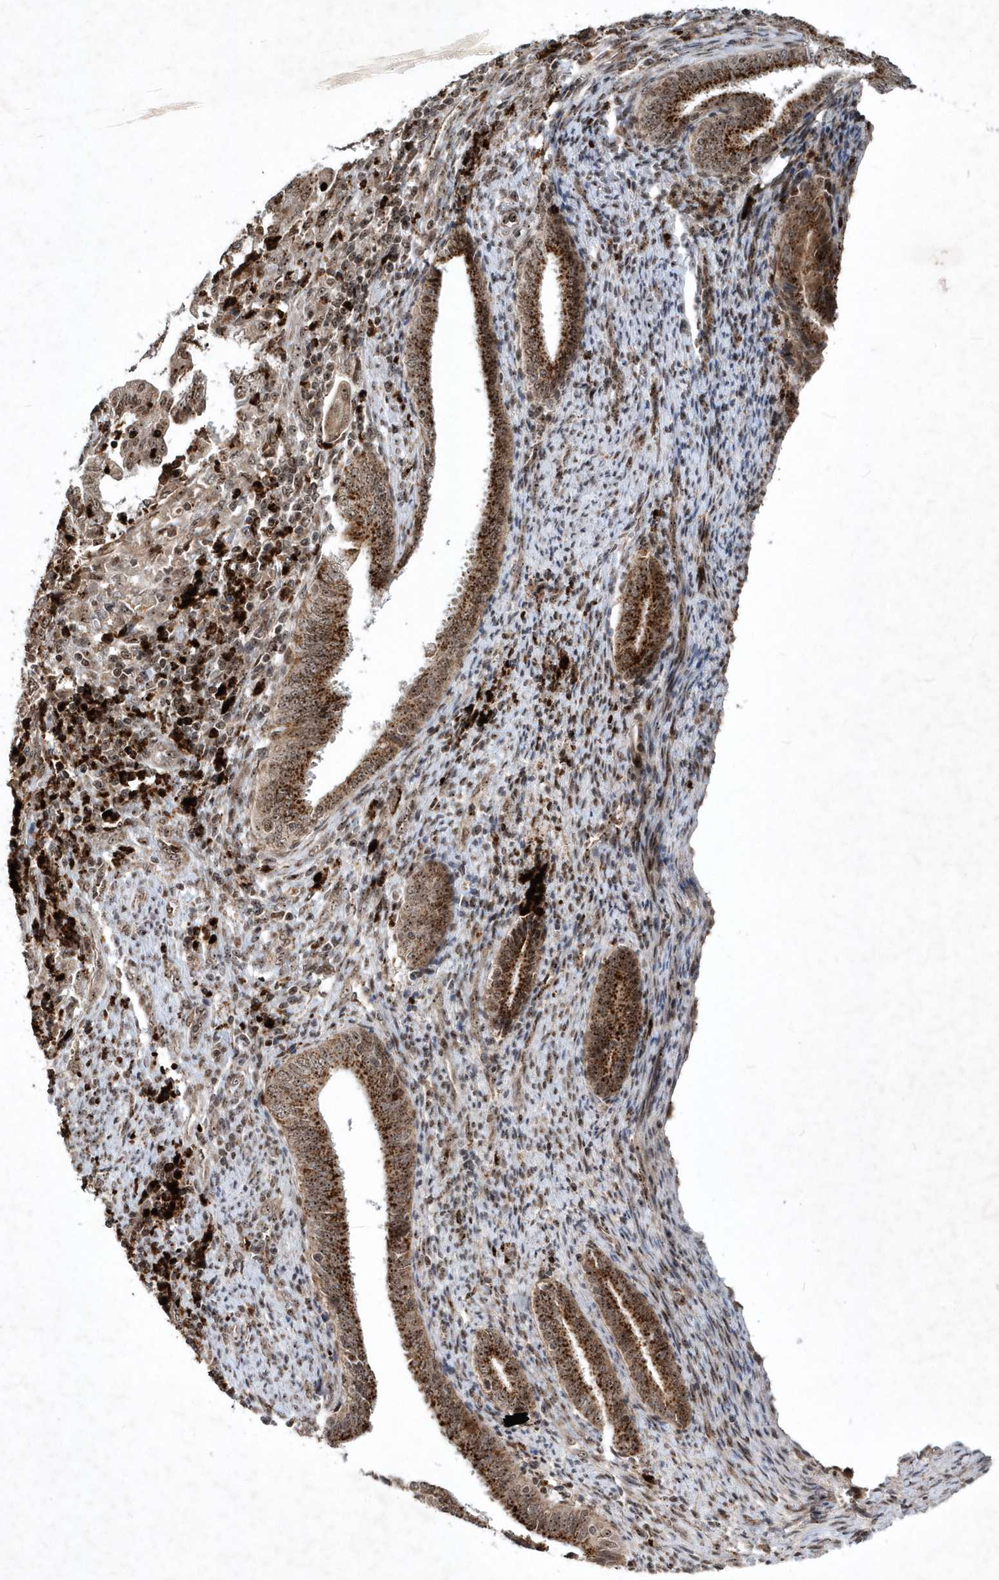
{"staining": {"intensity": "moderate", "quantity": ">75%", "location": "cytoplasmic/membranous,nuclear"}, "tissue": "endometrial cancer", "cell_type": "Tumor cells", "image_type": "cancer", "snomed": [{"axis": "morphology", "description": "Adenocarcinoma, NOS"}, {"axis": "topography", "description": "Endometrium"}], "caption": "Brown immunohistochemical staining in human adenocarcinoma (endometrial) demonstrates moderate cytoplasmic/membranous and nuclear positivity in approximately >75% of tumor cells.", "gene": "SOWAHB", "patient": {"sex": "female", "age": 51}}